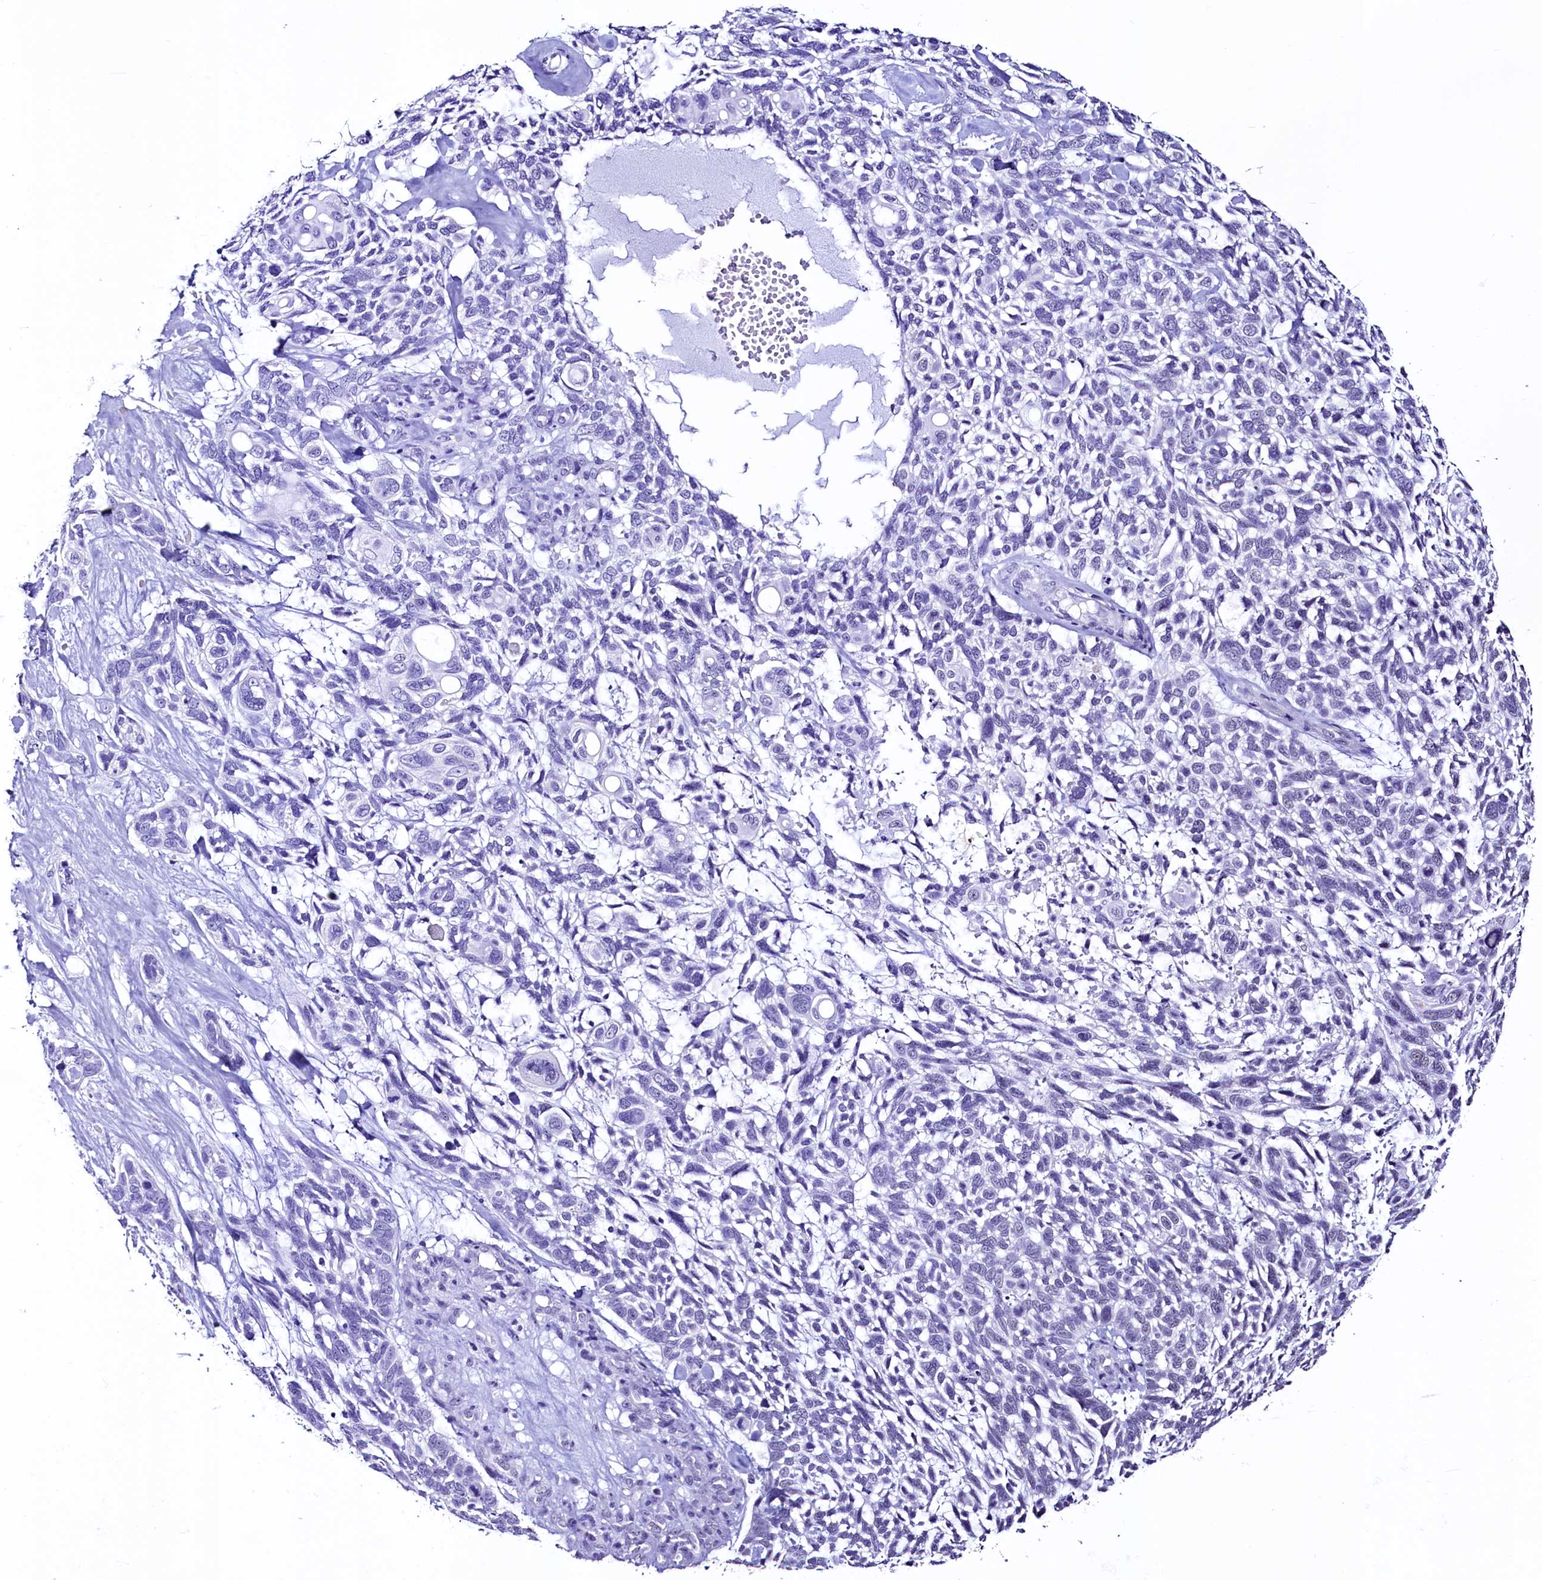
{"staining": {"intensity": "negative", "quantity": "none", "location": "none"}, "tissue": "skin cancer", "cell_type": "Tumor cells", "image_type": "cancer", "snomed": [{"axis": "morphology", "description": "Basal cell carcinoma"}, {"axis": "topography", "description": "Skin"}], "caption": "Immunohistochemistry micrograph of human skin cancer (basal cell carcinoma) stained for a protein (brown), which reveals no positivity in tumor cells. The staining is performed using DAB brown chromogen with nuclei counter-stained in using hematoxylin.", "gene": "SFSWAP", "patient": {"sex": "male", "age": 88}}